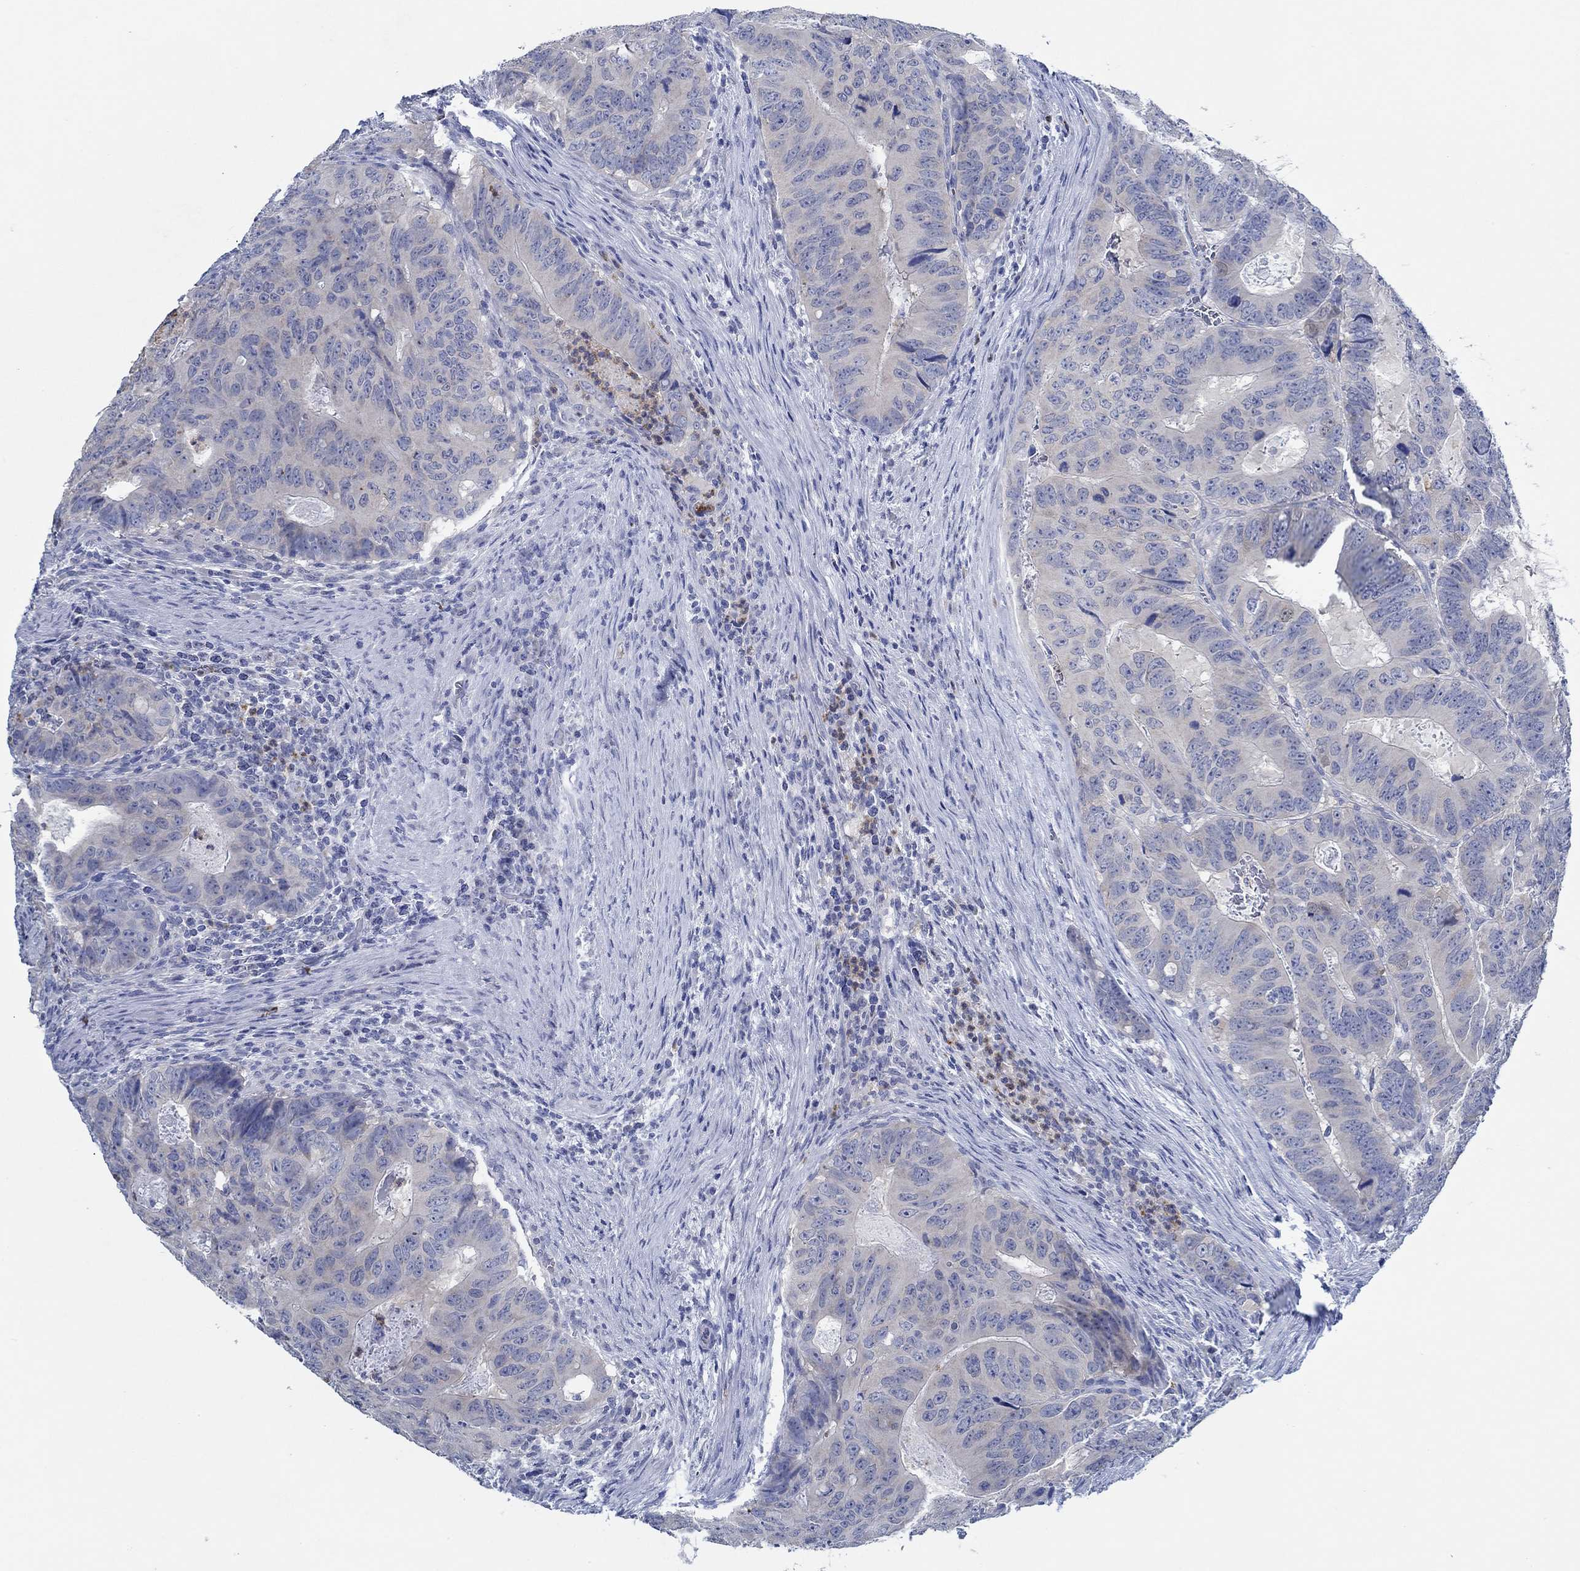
{"staining": {"intensity": "moderate", "quantity": "<25%", "location": "cytoplasmic/membranous"}, "tissue": "colorectal cancer", "cell_type": "Tumor cells", "image_type": "cancer", "snomed": [{"axis": "morphology", "description": "Adenocarcinoma, NOS"}, {"axis": "topography", "description": "Colon"}], "caption": "An IHC photomicrograph of neoplastic tissue is shown. Protein staining in brown highlights moderate cytoplasmic/membranous positivity in colorectal cancer (adenocarcinoma) within tumor cells. (IHC, brightfield microscopy, high magnification).", "gene": "ZNF671", "patient": {"sex": "male", "age": 79}}